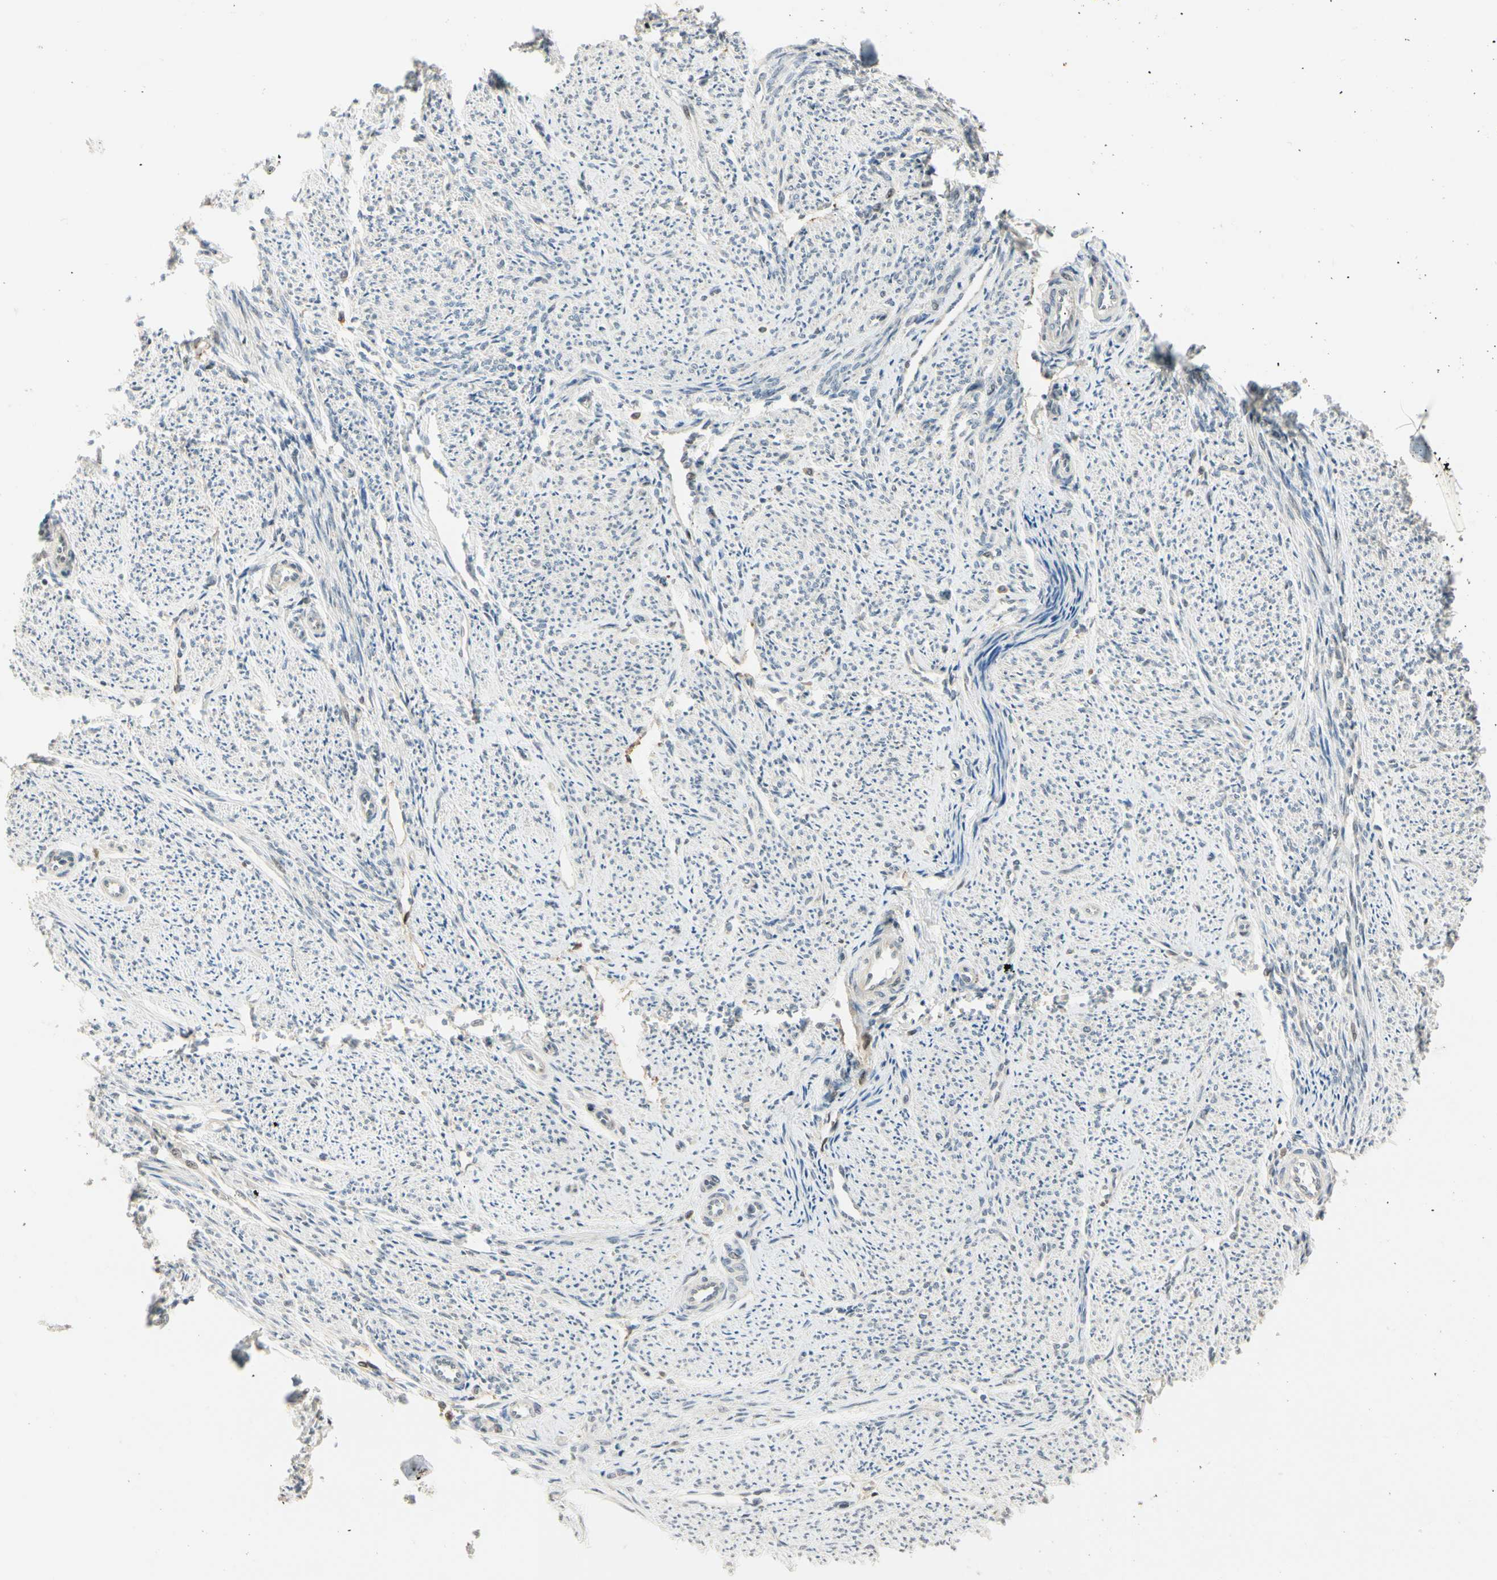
{"staining": {"intensity": "weak", "quantity": ">75%", "location": "cytoplasmic/membranous"}, "tissue": "smooth muscle", "cell_type": "Smooth muscle cells", "image_type": "normal", "snomed": [{"axis": "morphology", "description": "Normal tissue, NOS"}, {"axis": "topography", "description": "Smooth muscle"}], "caption": "DAB immunohistochemical staining of benign human smooth muscle reveals weak cytoplasmic/membranous protein positivity in approximately >75% of smooth muscle cells.", "gene": "FNDC3B", "patient": {"sex": "female", "age": 65}}